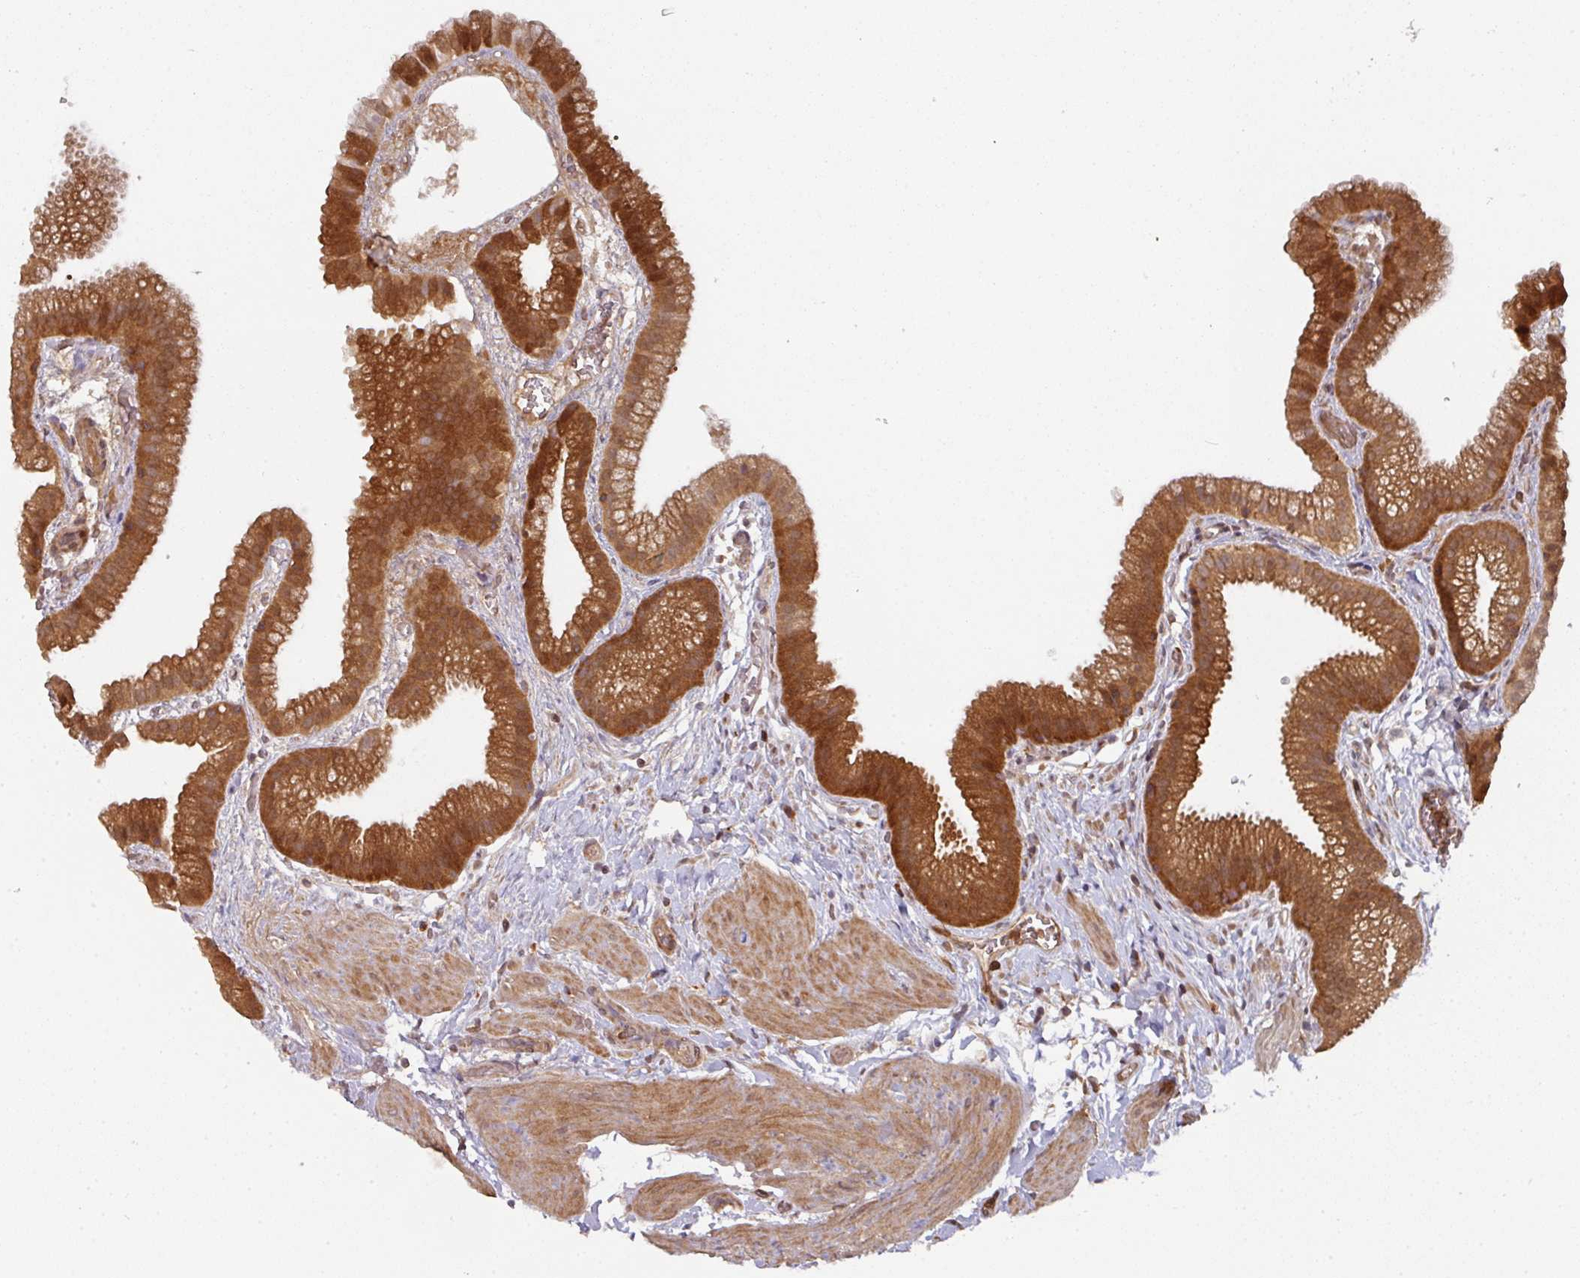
{"staining": {"intensity": "strong", "quantity": ">75%", "location": "cytoplasmic/membranous"}, "tissue": "gallbladder", "cell_type": "Glandular cells", "image_type": "normal", "snomed": [{"axis": "morphology", "description": "Normal tissue, NOS"}, {"axis": "topography", "description": "Gallbladder"}], "caption": "Immunohistochemistry (IHC) histopathology image of benign gallbladder stained for a protein (brown), which reveals high levels of strong cytoplasmic/membranous positivity in approximately >75% of glandular cells.", "gene": "EIF4EBP2", "patient": {"sex": "female", "age": 63}}